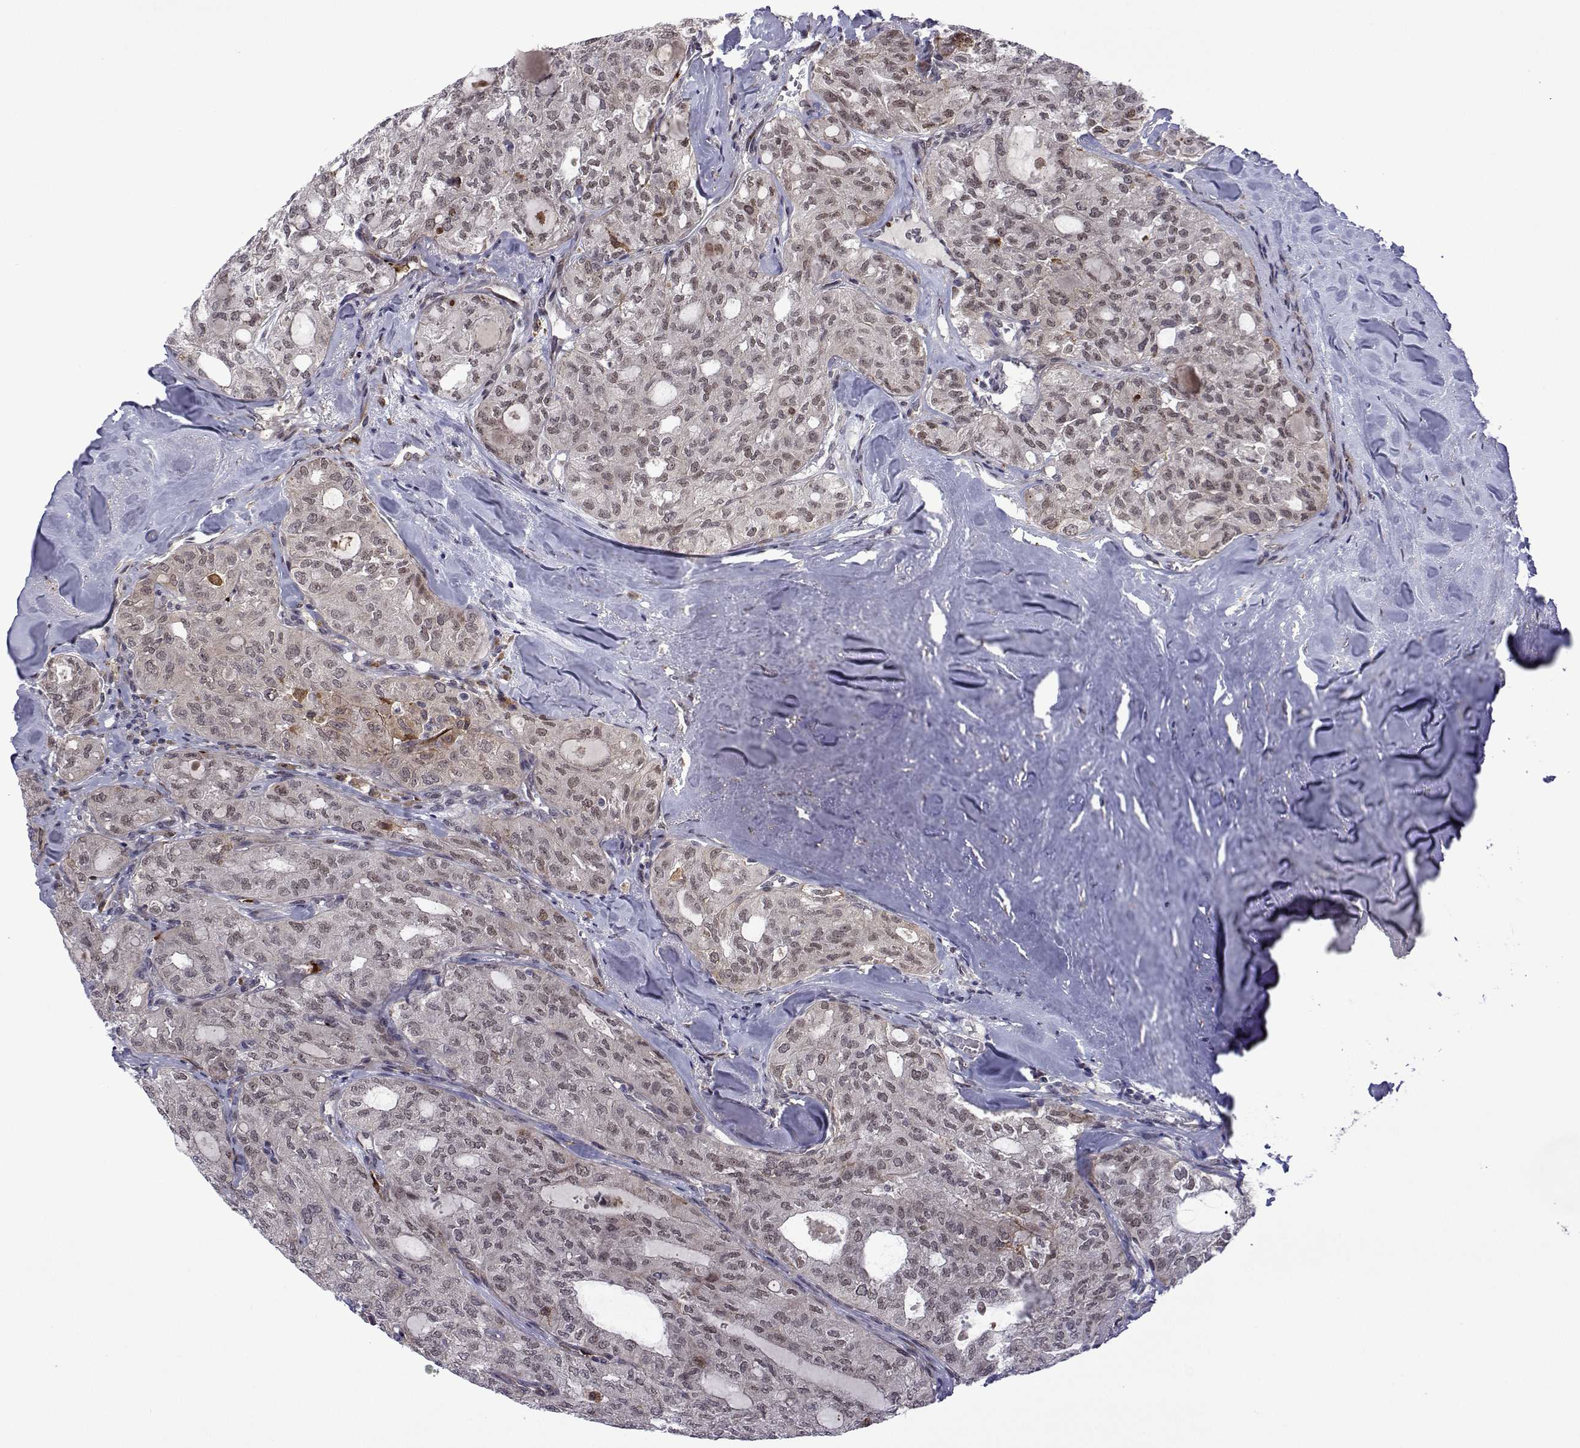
{"staining": {"intensity": "weak", "quantity": "25%-75%", "location": "nuclear"}, "tissue": "thyroid cancer", "cell_type": "Tumor cells", "image_type": "cancer", "snomed": [{"axis": "morphology", "description": "Follicular adenoma carcinoma, NOS"}, {"axis": "topography", "description": "Thyroid gland"}], "caption": "Thyroid cancer (follicular adenoma carcinoma) stained with a protein marker shows weak staining in tumor cells.", "gene": "EFCAB3", "patient": {"sex": "male", "age": 75}}